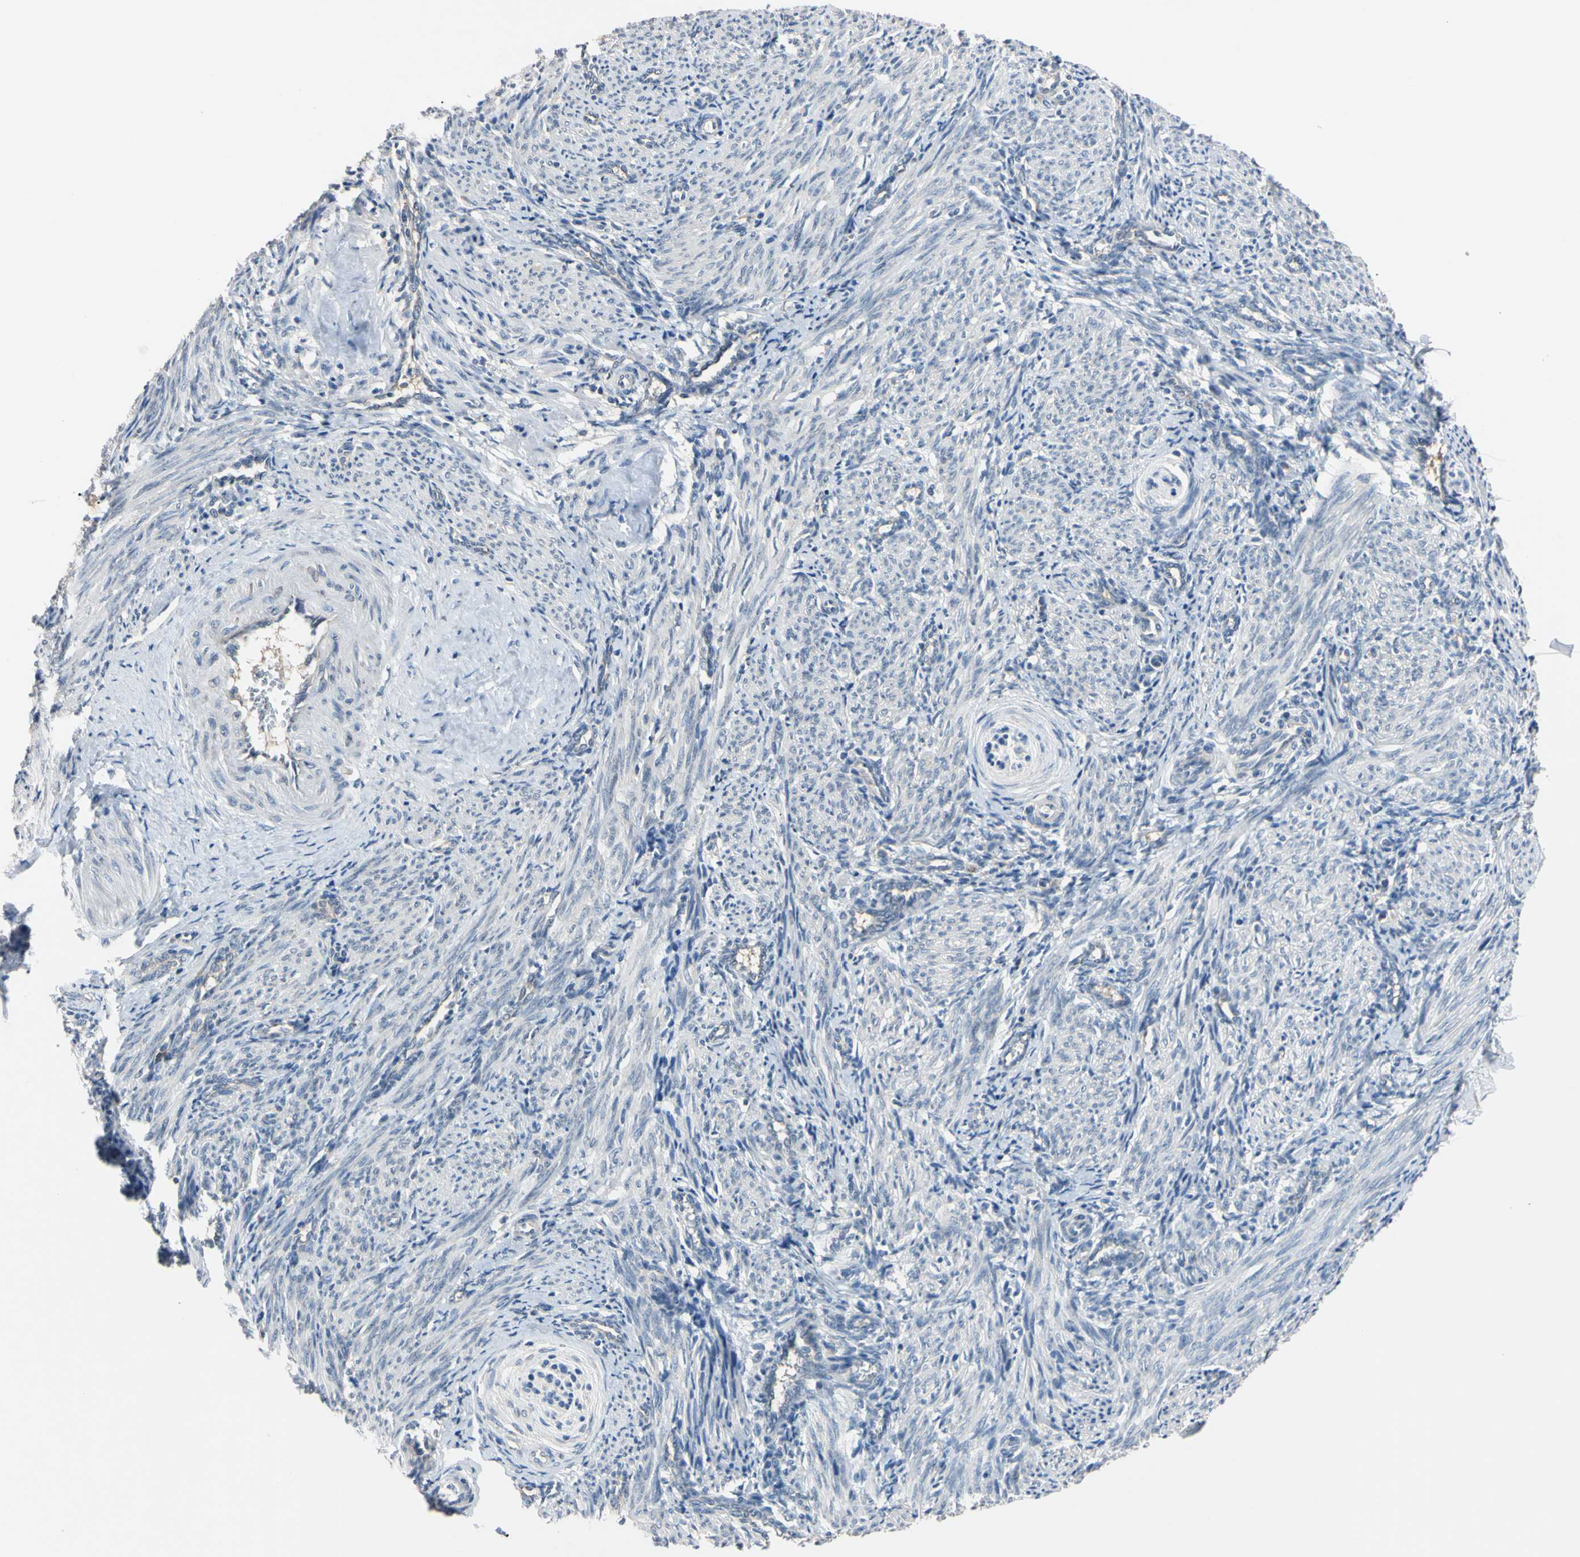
{"staining": {"intensity": "negative", "quantity": "none", "location": "none"}, "tissue": "smooth muscle", "cell_type": "Smooth muscle cells", "image_type": "normal", "snomed": [{"axis": "morphology", "description": "Normal tissue, NOS"}, {"axis": "topography", "description": "Endometrium"}], "caption": "An immunohistochemistry (IHC) image of unremarkable smooth muscle is shown. There is no staining in smooth muscle cells of smooth muscle. (Brightfield microscopy of DAB (3,3'-diaminobenzidine) IHC at high magnification).", "gene": "PNKD", "patient": {"sex": "female", "age": 33}}